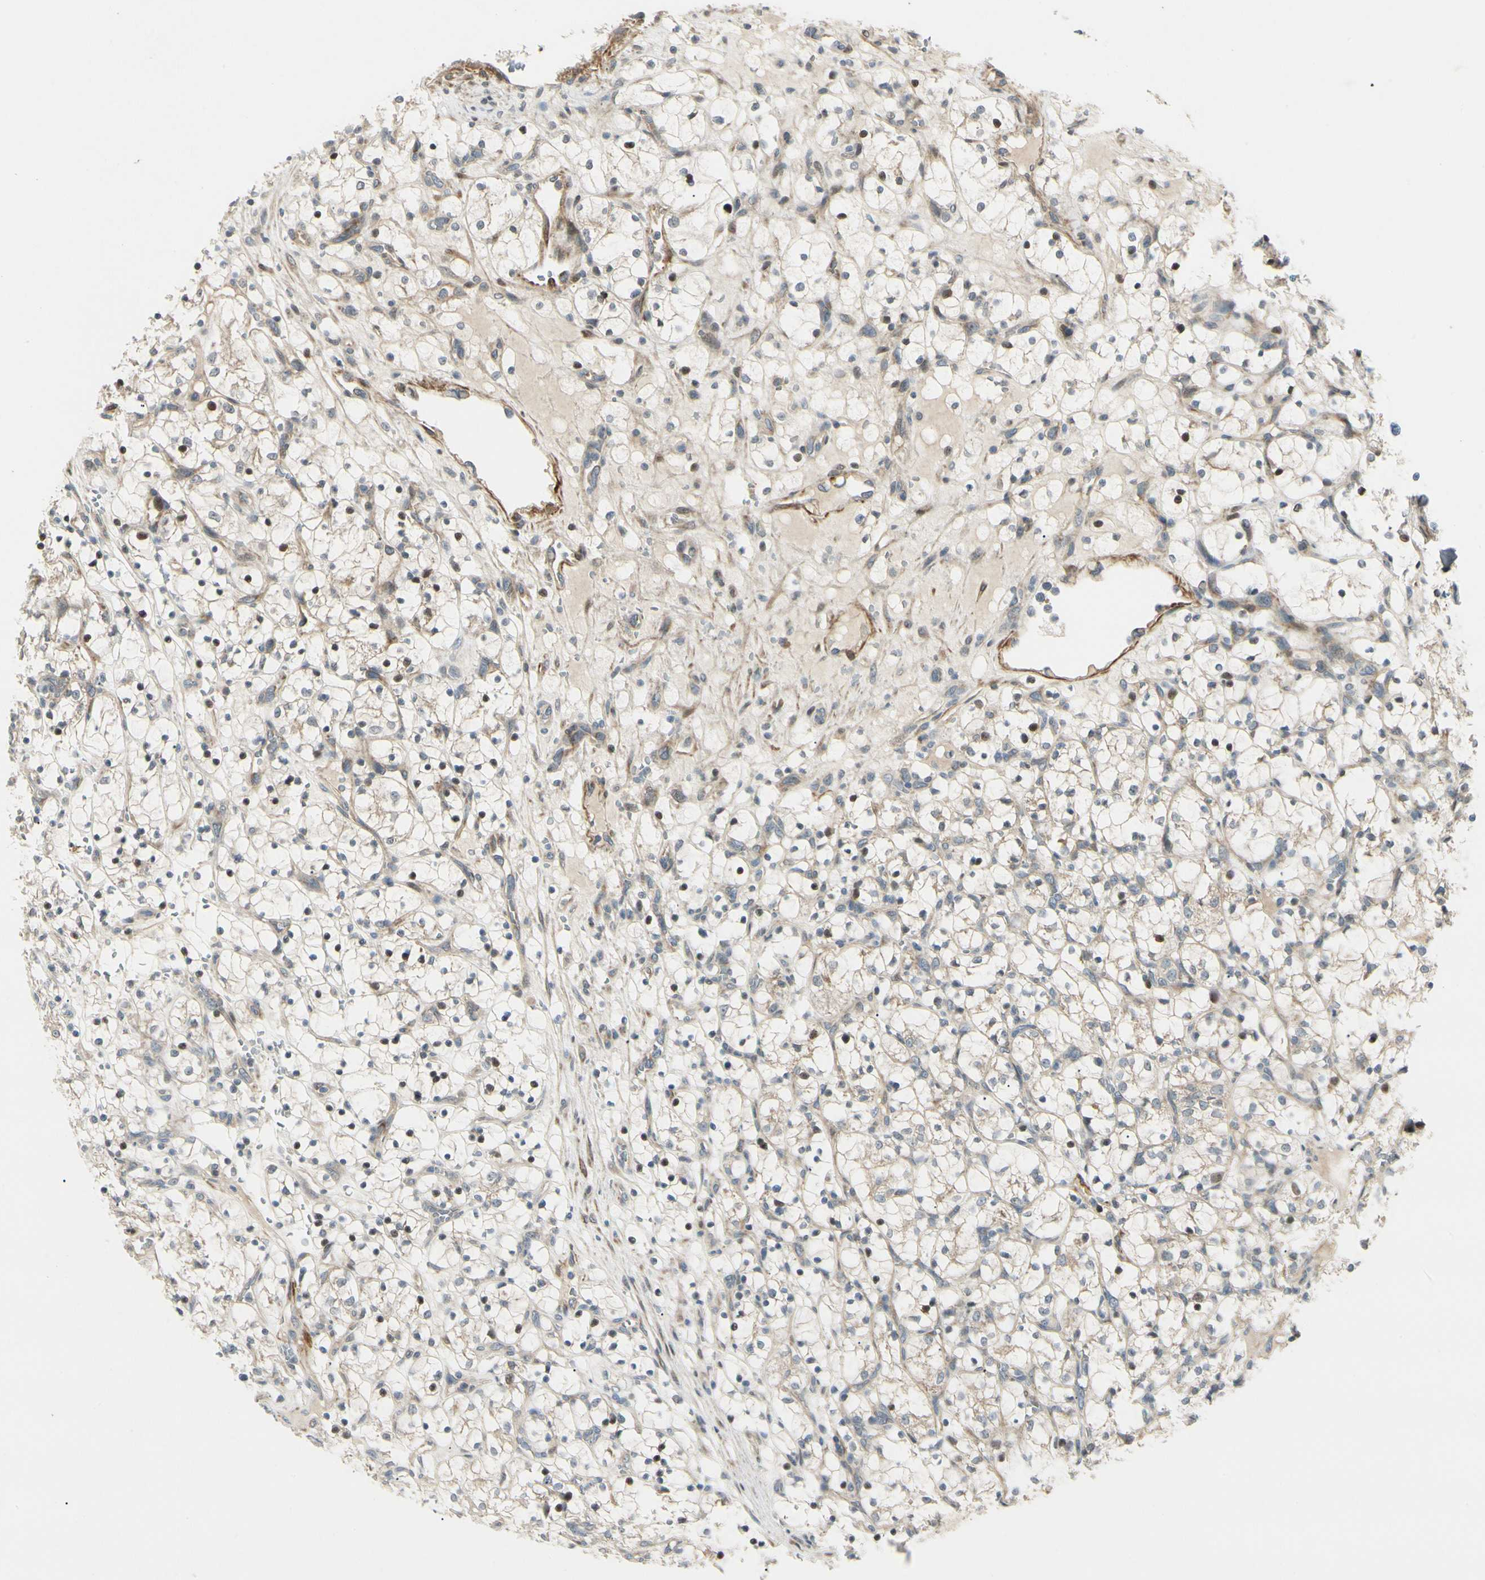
{"staining": {"intensity": "weak", "quantity": "25%-75%", "location": "cytoplasmic/membranous"}, "tissue": "renal cancer", "cell_type": "Tumor cells", "image_type": "cancer", "snomed": [{"axis": "morphology", "description": "Adenocarcinoma, NOS"}, {"axis": "topography", "description": "Kidney"}], "caption": "Protein expression analysis of human renal cancer (adenocarcinoma) reveals weak cytoplasmic/membranous positivity in approximately 25%-75% of tumor cells.", "gene": "P4HA3", "patient": {"sex": "female", "age": 69}}